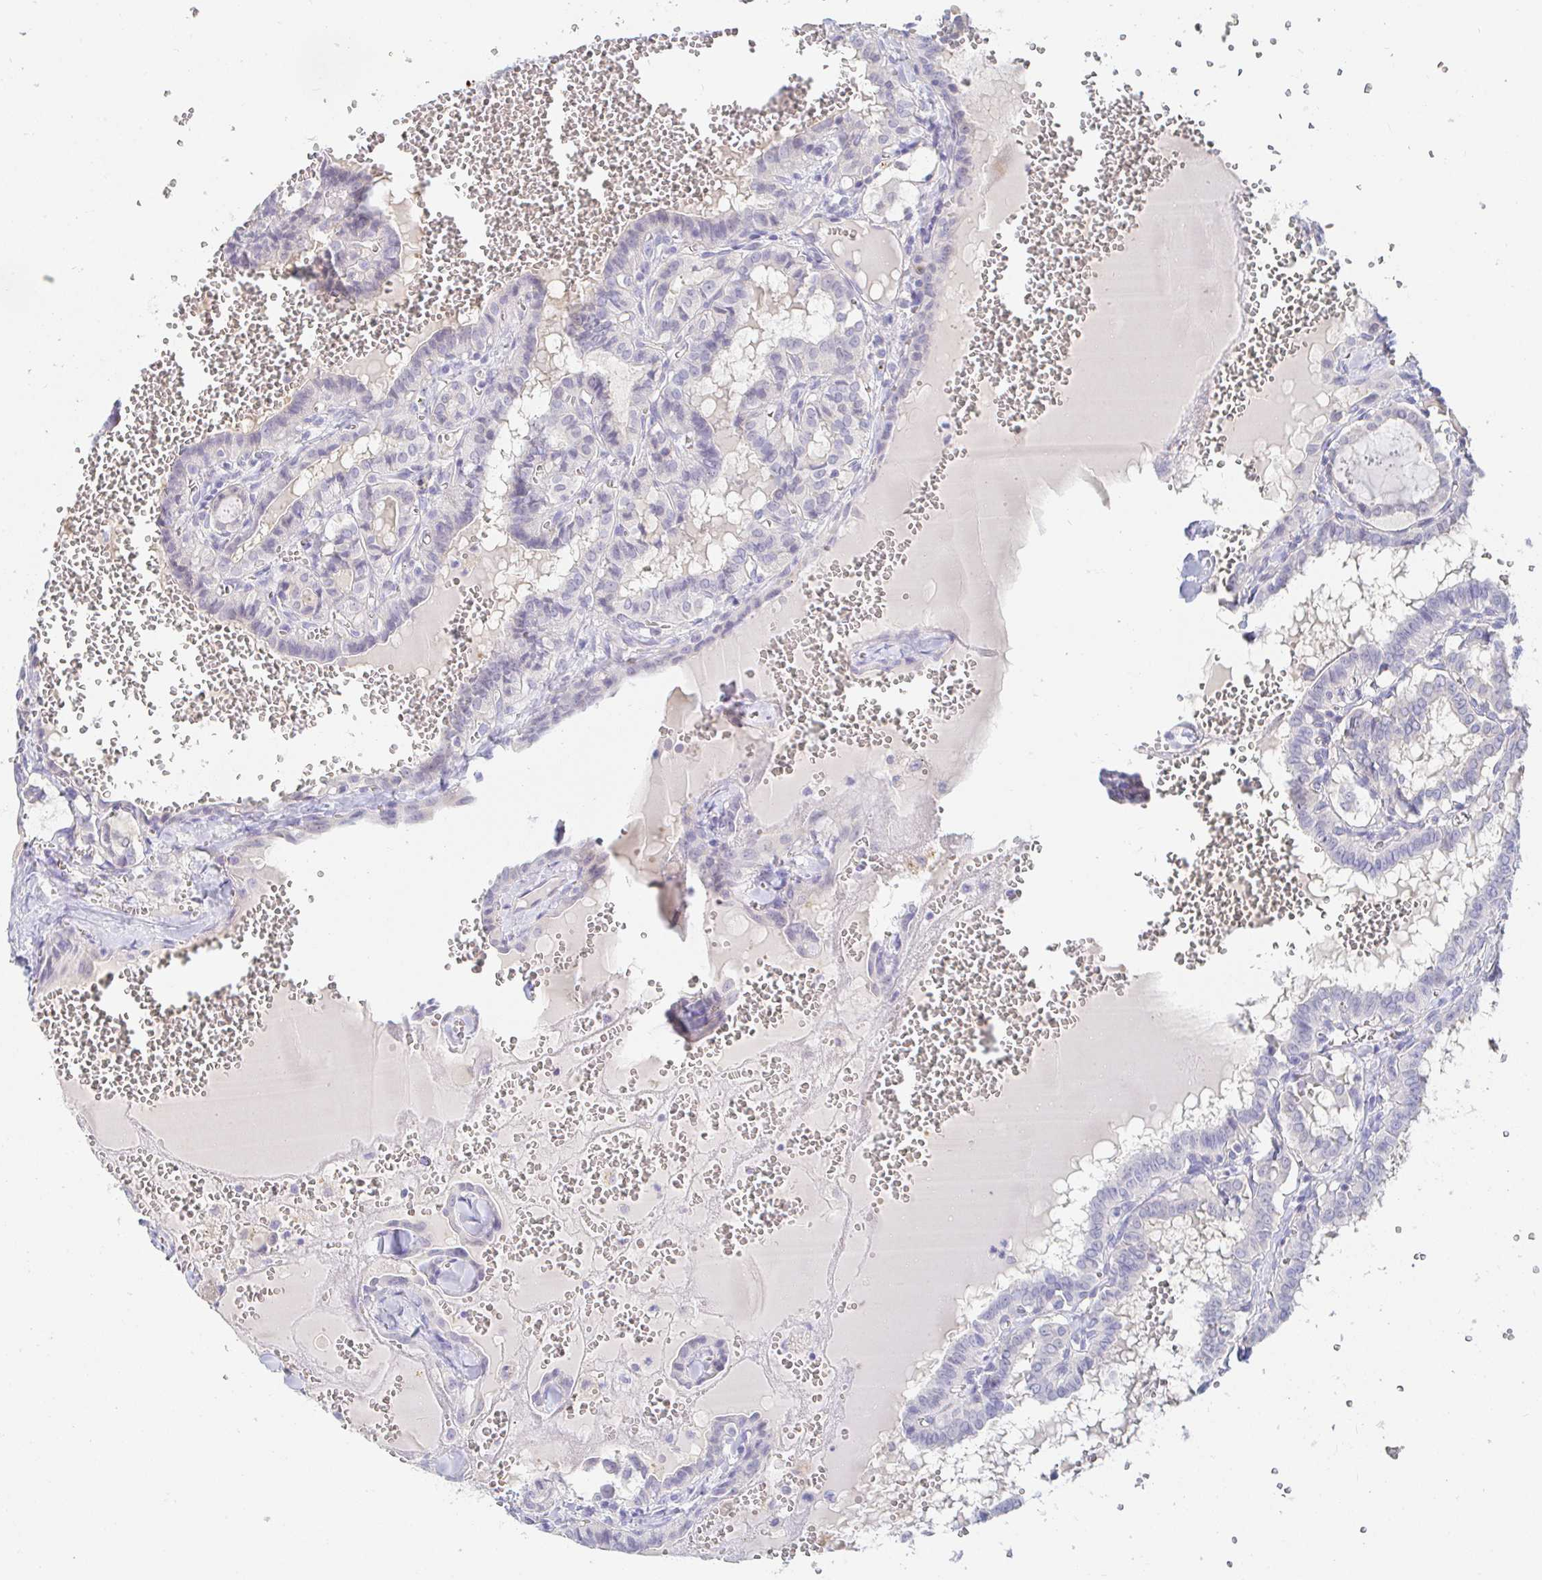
{"staining": {"intensity": "negative", "quantity": "none", "location": "none"}, "tissue": "thyroid cancer", "cell_type": "Tumor cells", "image_type": "cancer", "snomed": [{"axis": "morphology", "description": "Papillary adenocarcinoma, NOS"}, {"axis": "topography", "description": "Thyroid gland"}], "caption": "DAB immunohistochemical staining of thyroid cancer demonstrates no significant staining in tumor cells.", "gene": "PDE6B", "patient": {"sex": "female", "age": 21}}